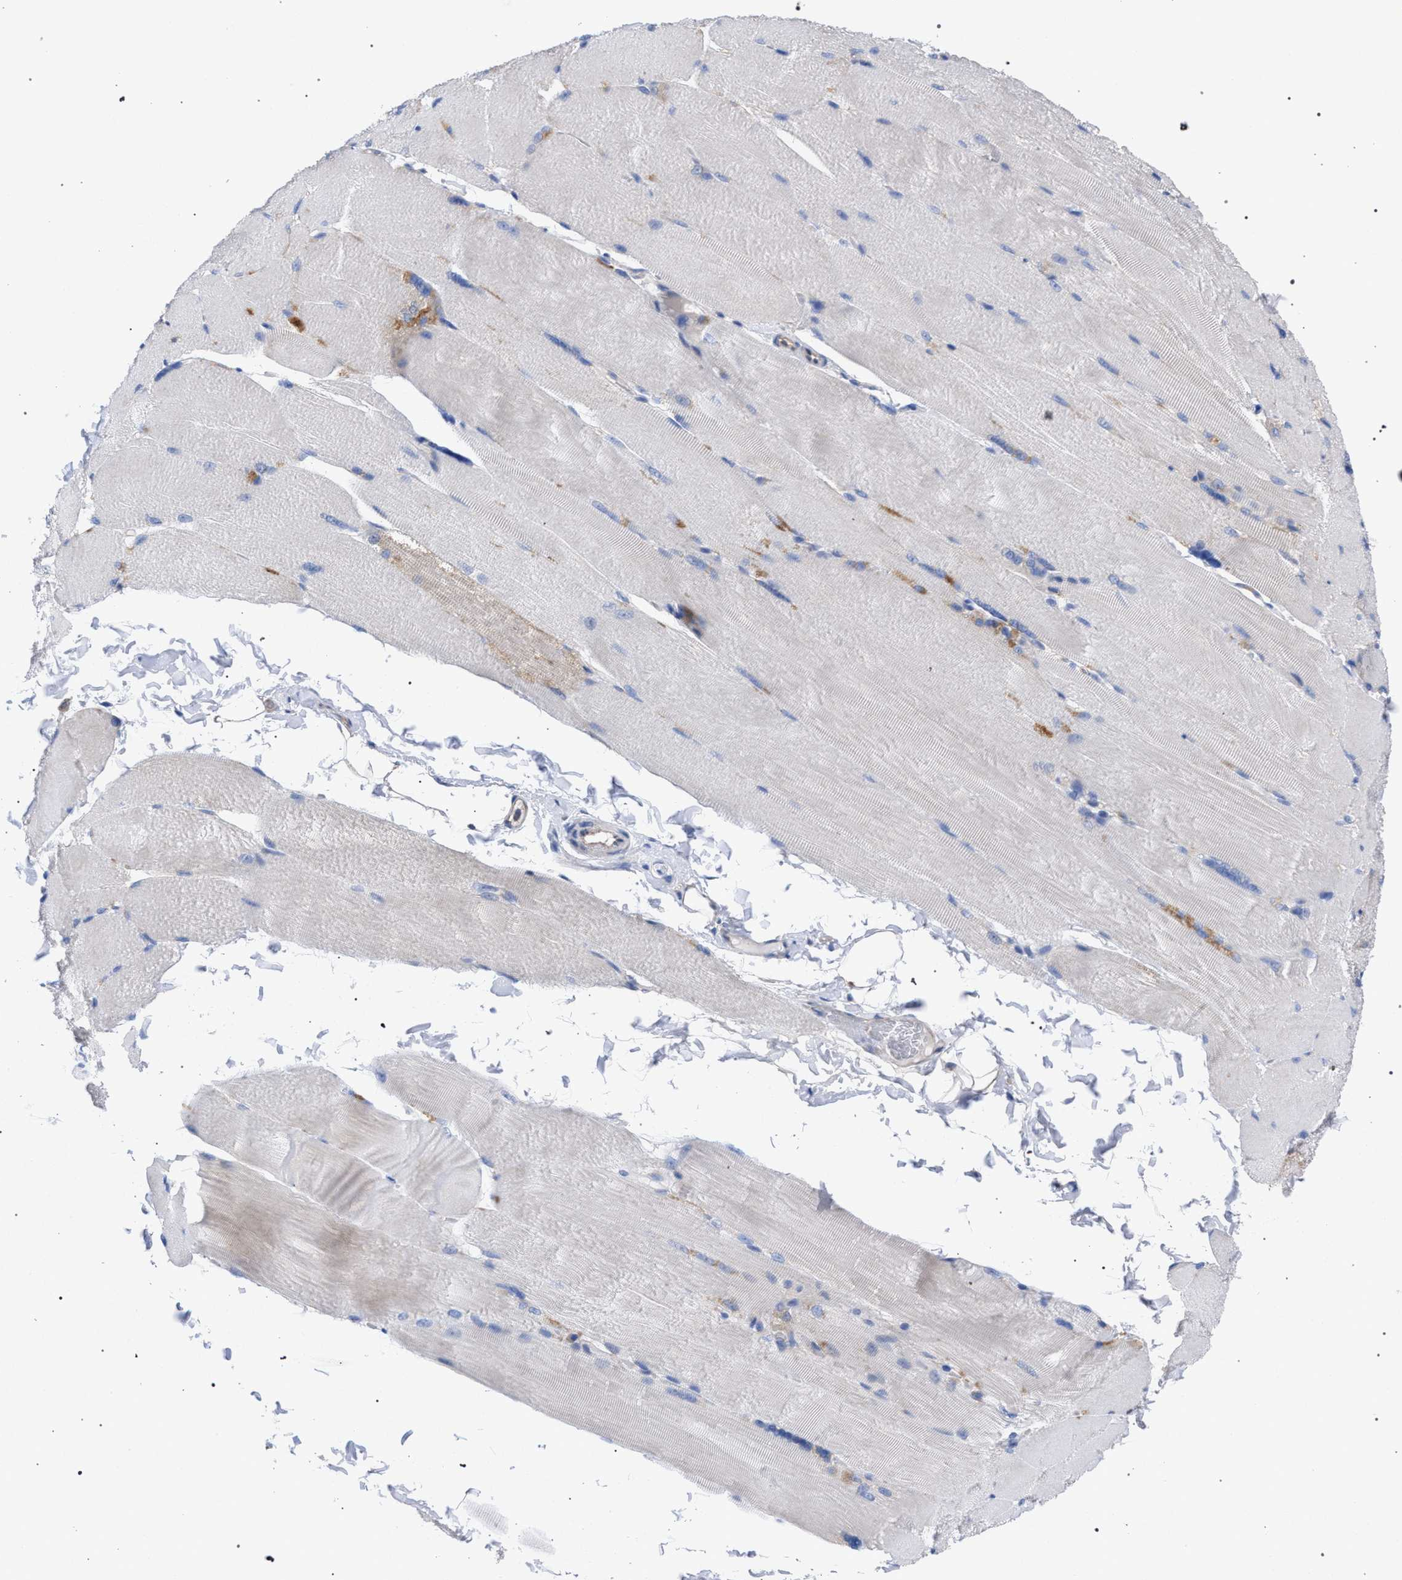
{"staining": {"intensity": "negative", "quantity": "none", "location": "none"}, "tissue": "skeletal muscle", "cell_type": "Myocytes", "image_type": "normal", "snomed": [{"axis": "morphology", "description": "Normal tissue, NOS"}, {"axis": "topography", "description": "Skin"}, {"axis": "topography", "description": "Skeletal muscle"}], "caption": "High magnification brightfield microscopy of unremarkable skeletal muscle stained with DAB (brown) and counterstained with hematoxylin (blue): myocytes show no significant positivity.", "gene": "GMPR", "patient": {"sex": "male", "age": 83}}